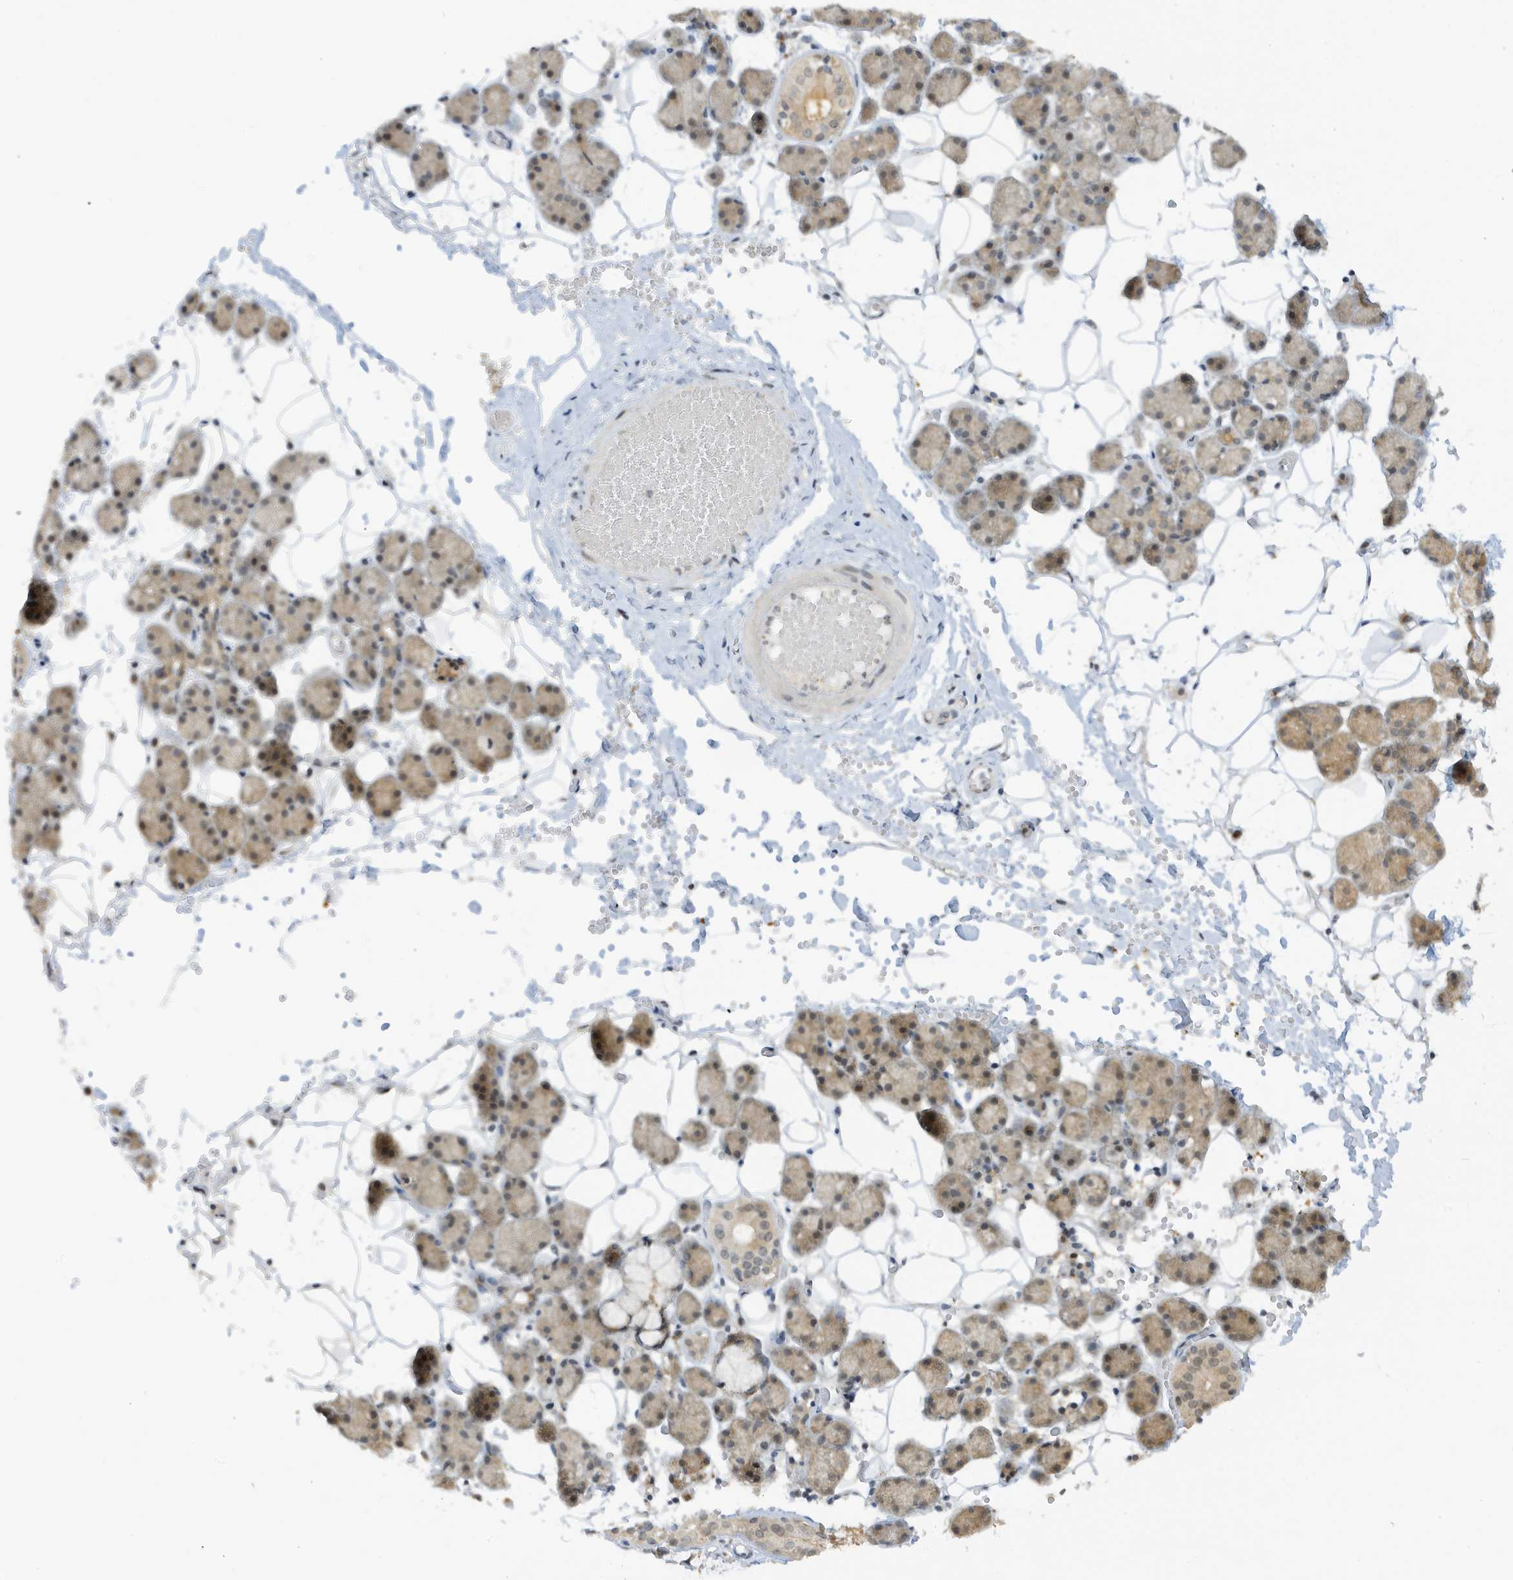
{"staining": {"intensity": "weak", "quantity": "25%-75%", "location": "cytoplasmic/membranous"}, "tissue": "salivary gland", "cell_type": "Glandular cells", "image_type": "normal", "snomed": [{"axis": "morphology", "description": "Normal tissue, NOS"}, {"axis": "topography", "description": "Salivary gland"}], "caption": "Human salivary gland stained for a protein (brown) displays weak cytoplasmic/membranous positive staining in approximately 25%-75% of glandular cells.", "gene": "TAB3", "patient": {"sex": "female", "age": 33}}